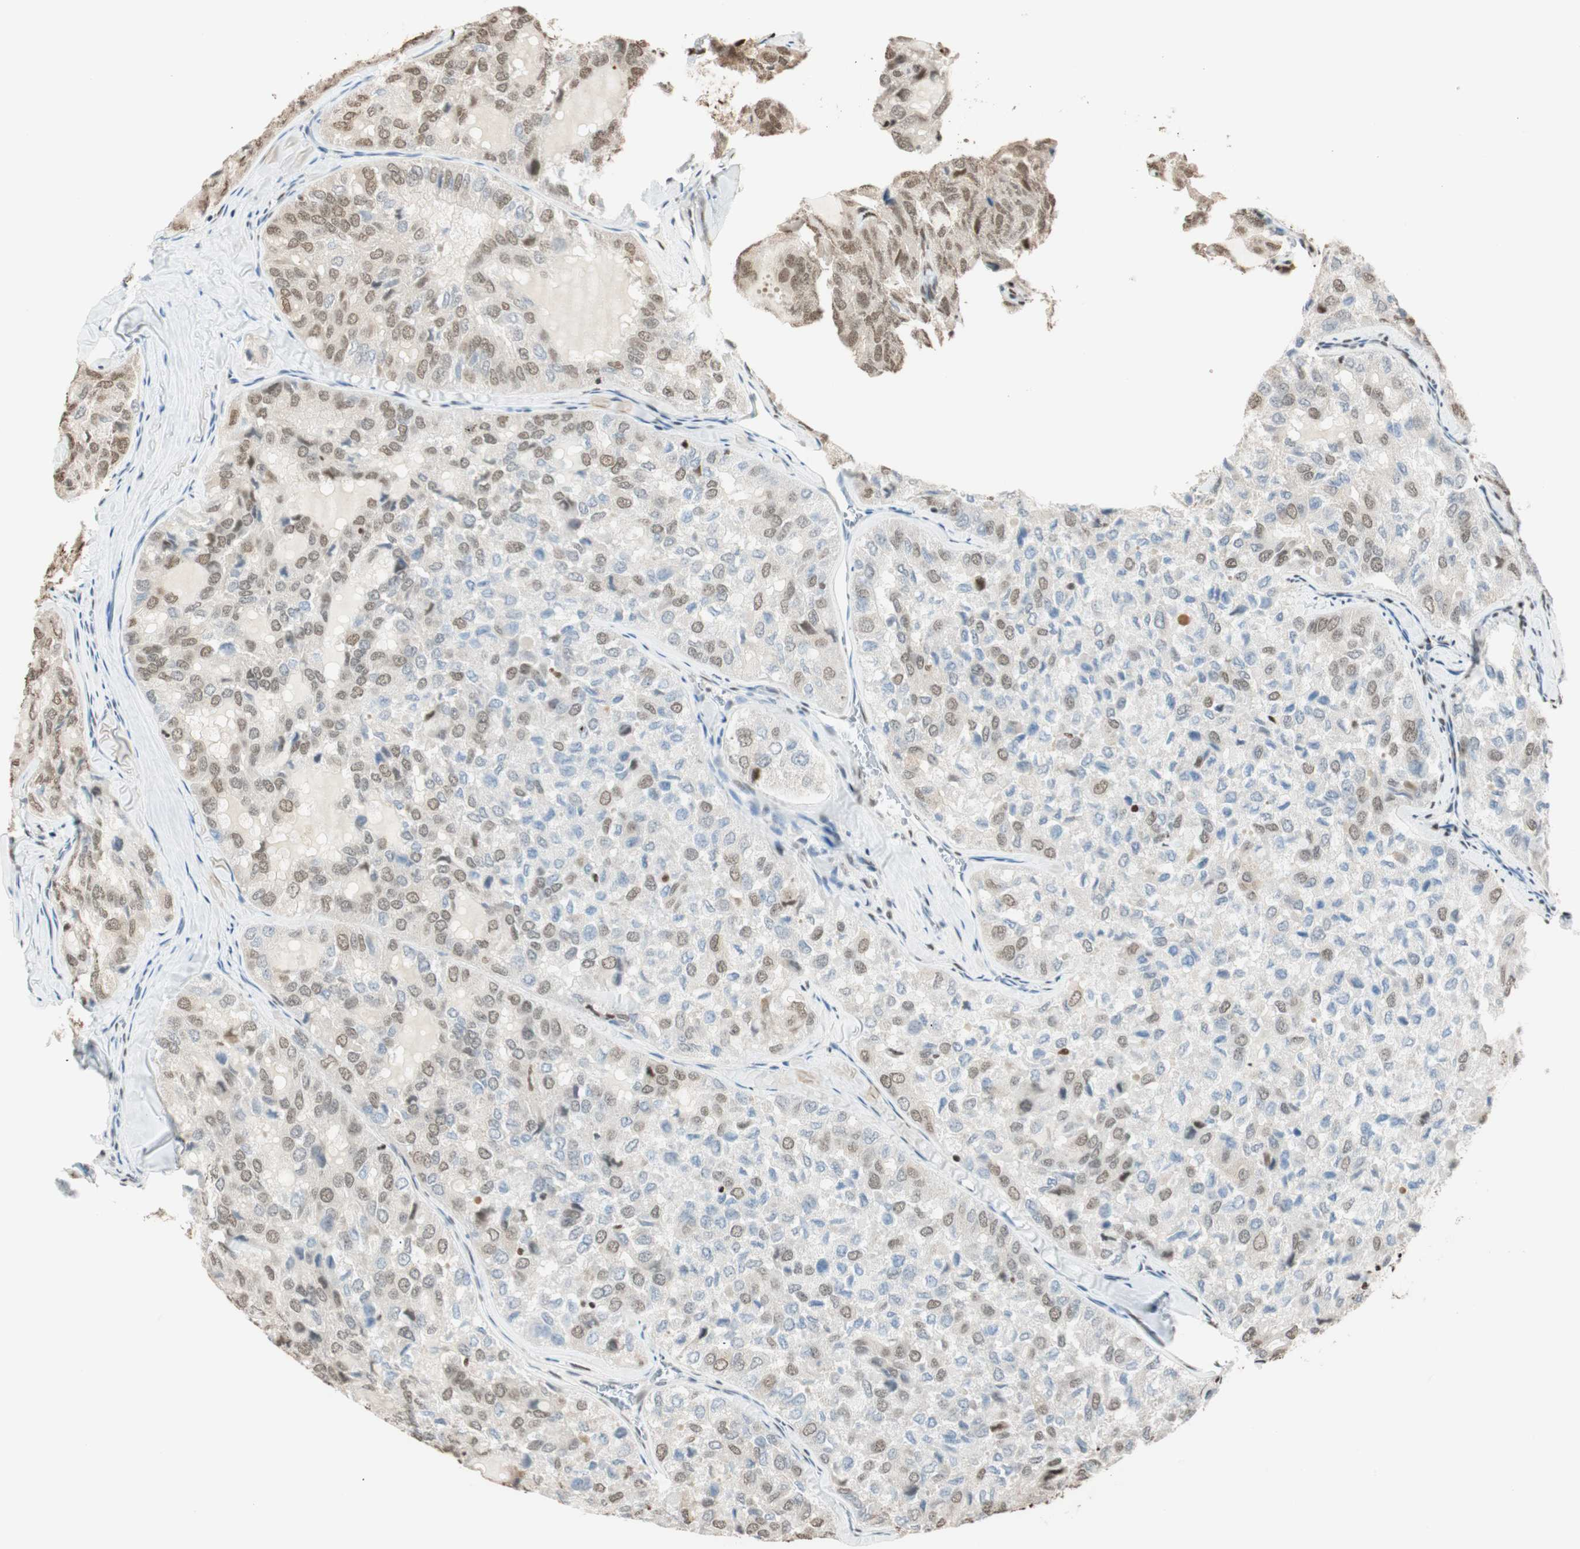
{"staining": {"intensity": "weak", "quantity": ">75%", "location": "nuclear"}, "tissue": "thyroid cancer", "cell_type": "Tumor cells", "image_type": "cancer", "snomed": [{"axis": "morphology", "description": "Normal tissue, NOS"}, {"axis": "morphology", "description": "Papillary adenocarcinoma, NOS"}, {"axis": "topography", "description": "Thyroid gland"}], "caption": "A histopathology image of human thyroid cancer stained for a protein exhibits weak nuclear brown staining in tumor cells.", "gene": "FANCG", "patient": {"sex": "female", "age": 30}}